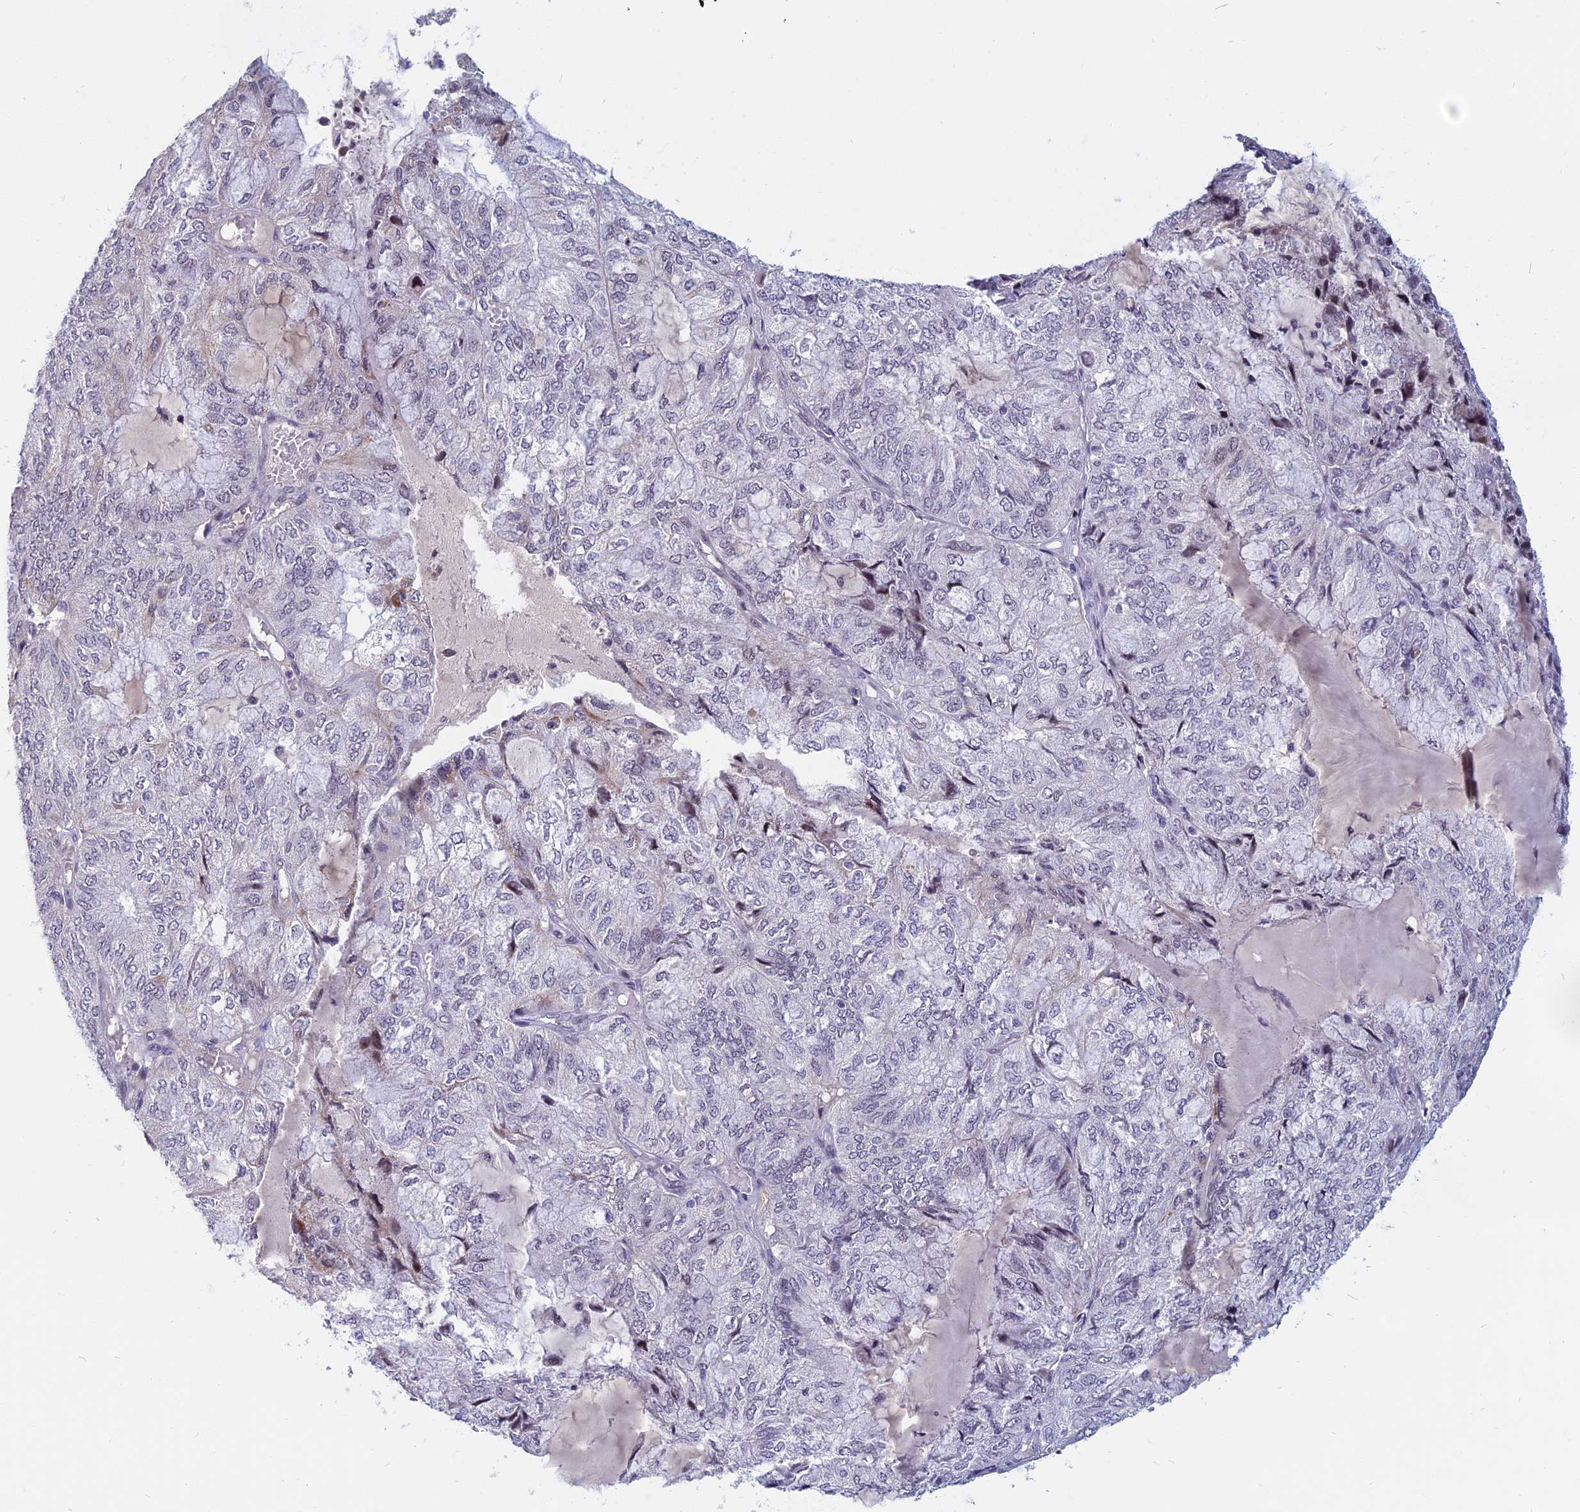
{"staining": {"intensity": "weak", "quantity": "<25%", "location": "nuclear"}, "tissue": "endometrial cancer", "cell_type": "Tumor cells", "image_type": "cancer", "snomed": [{"axis": "morphology", "description": "Adenocarcinoma, NOS"}, {"axis": "topography", "description": "Endometrium"}], "caption": "Tumor cells are negative for protein expression in human adenocarcinoma (endometrial).", "gene": "CDC7", "patient": {"sex": "female", "age": 81}}